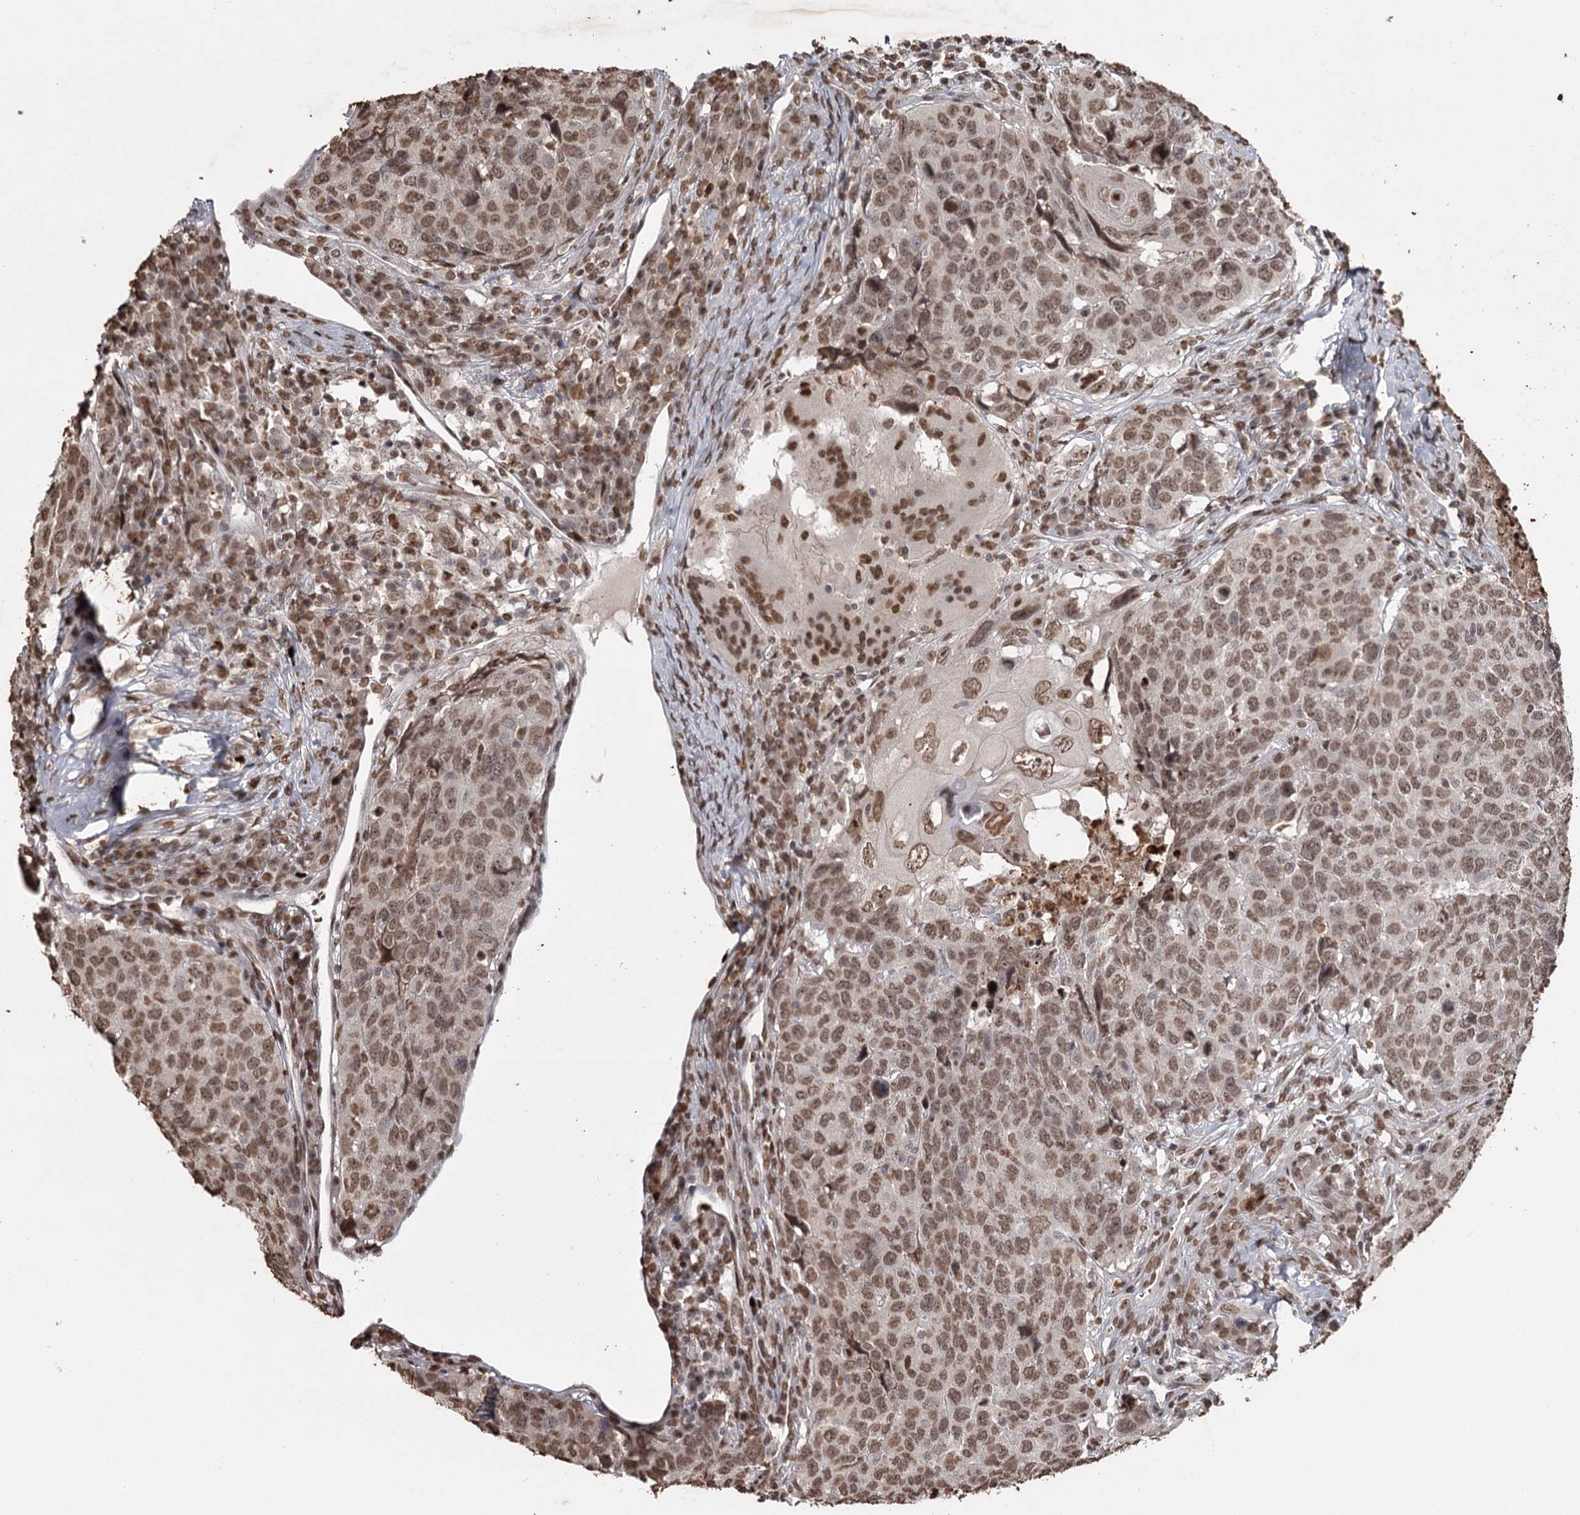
{"staining": {"intensity": "moderate", "quantity": ">75%", "location": "nuclear"}, "tissue": "head and neck cancer", "cell_type": "Tumor cells", "image_type": "cancer", "snomed": [{"axis": "morphology", "description": "Squamous cell carcinoma, NOS"}, {"axis": "topography", "description": "Head-Neck"}], "caption": "Protein staining of head and neck squamous cell carcinoma tissue demonstrates moderate nuclear positivity in about >75% of tumor cells.", "gene": "THYN1", "patient": {"sex": "male", "age": 66}}